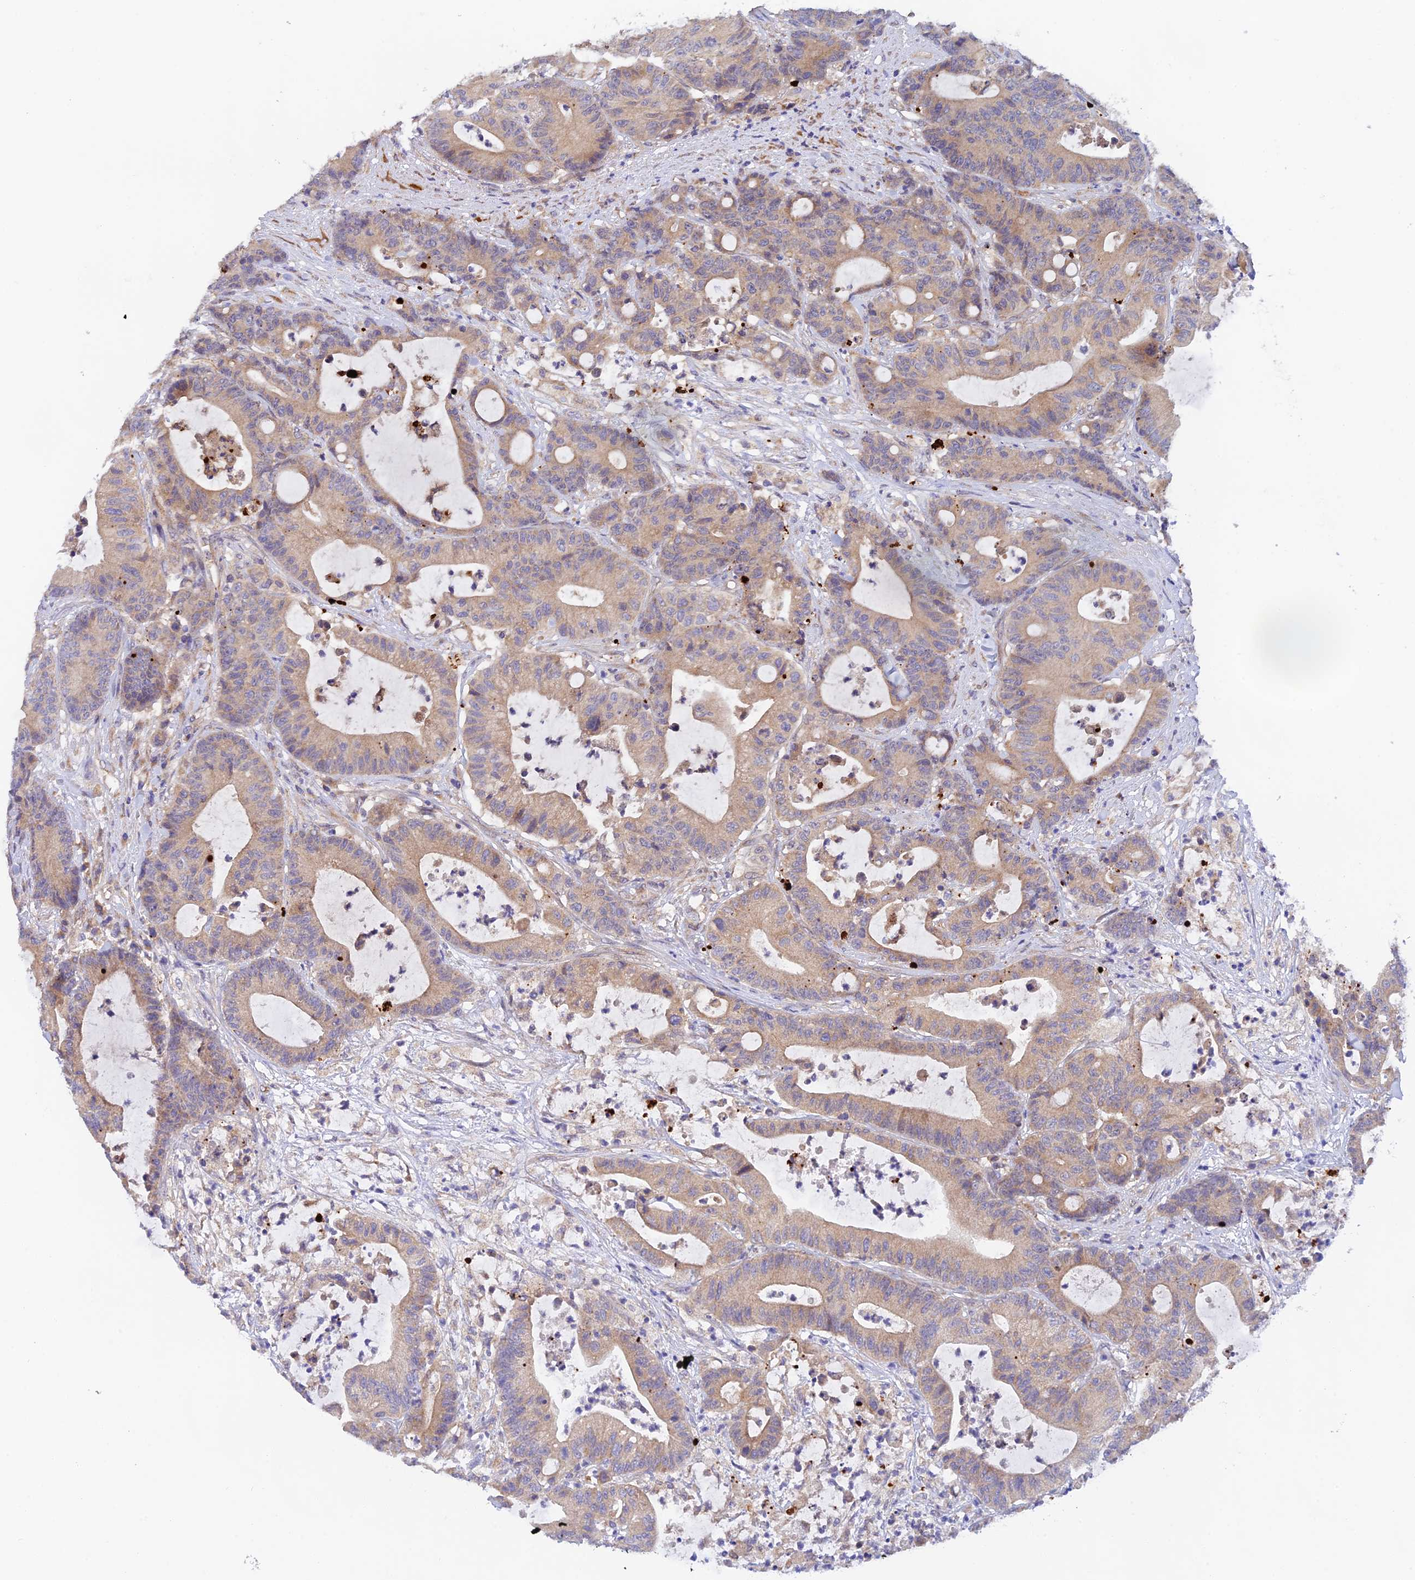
{"staining": {"intensity": "weak", "quantity": ">75%", "location": "cytoplasmic/membranous"}, "tissue": "colorectal cancer", "cell_type": "Tumor cells", "image_type": "cancer", "snomed": [{"axis": "morphology", "description": "Adenocarcinoma, NOS"}, {"axis": "topography", "description": "Colon"}], "caption": "Colorectal adenocarcinoma stained with DAB immunohistochemistry reveals low levels of weak cytoplasmic/membranous staining in approximately >75% of tumor cells.", "gene": "RANBP6", "patient": {"sex": "female", "age": 84}}